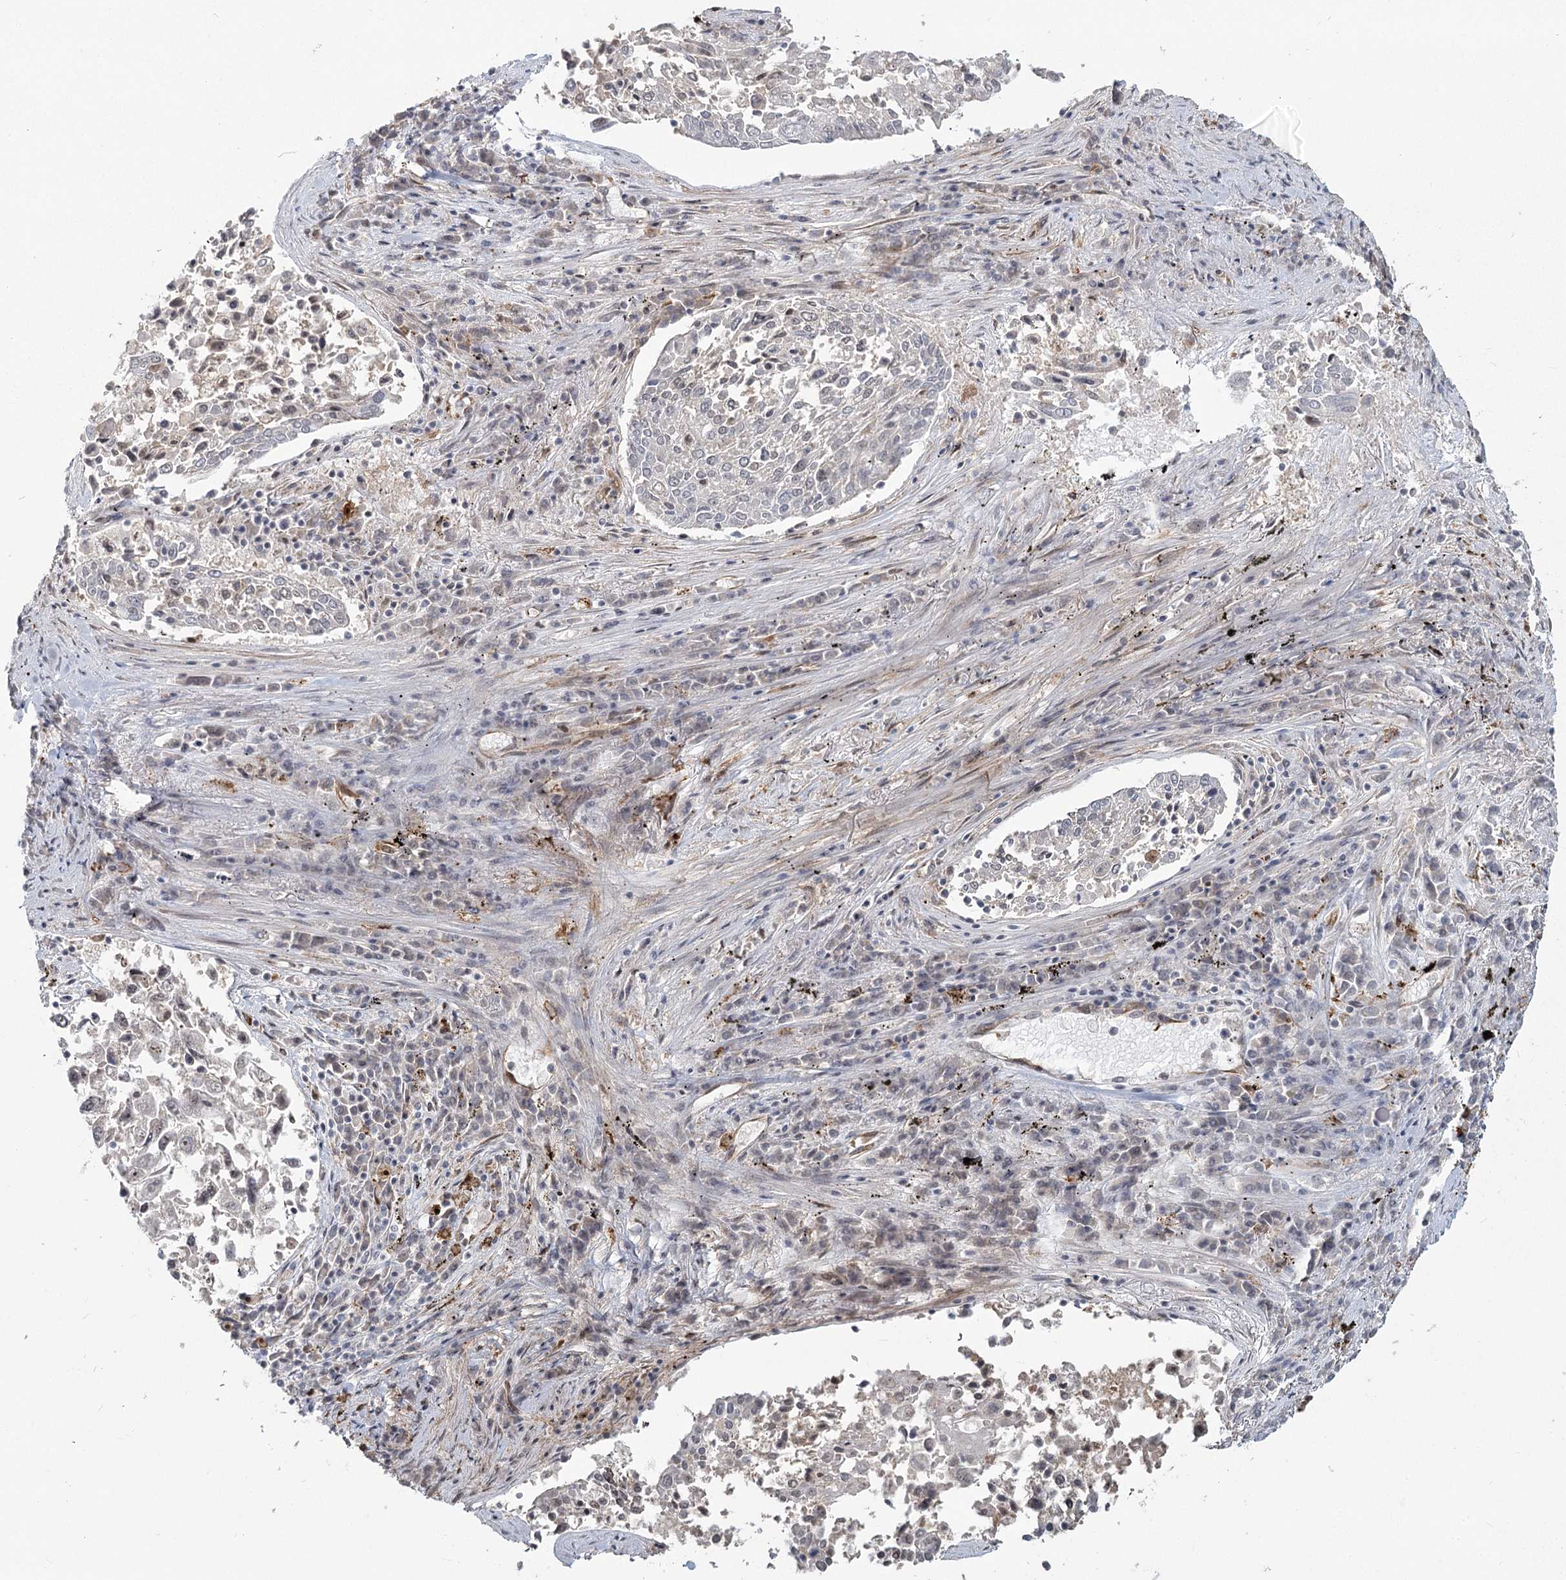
{"staining": {"intensity": "negative", "quantity": "none", "location": "none"}, "tissue": "lung cancer", "cell_type": "Tumor cells", "image_type": "cancer", "snomed": [{"axis": "morphology", "description": "Squamous cell carcinoma, NOS"}, {"axis": "topography", "description": "Lung"}], "caption": "An image of lung cancer (squamous cell carcinoma) stained for a protein demonstrates no brown staining in tumor cells.", "gene": "AP2M1", "patient": {"sex": "male", "age": 65}}